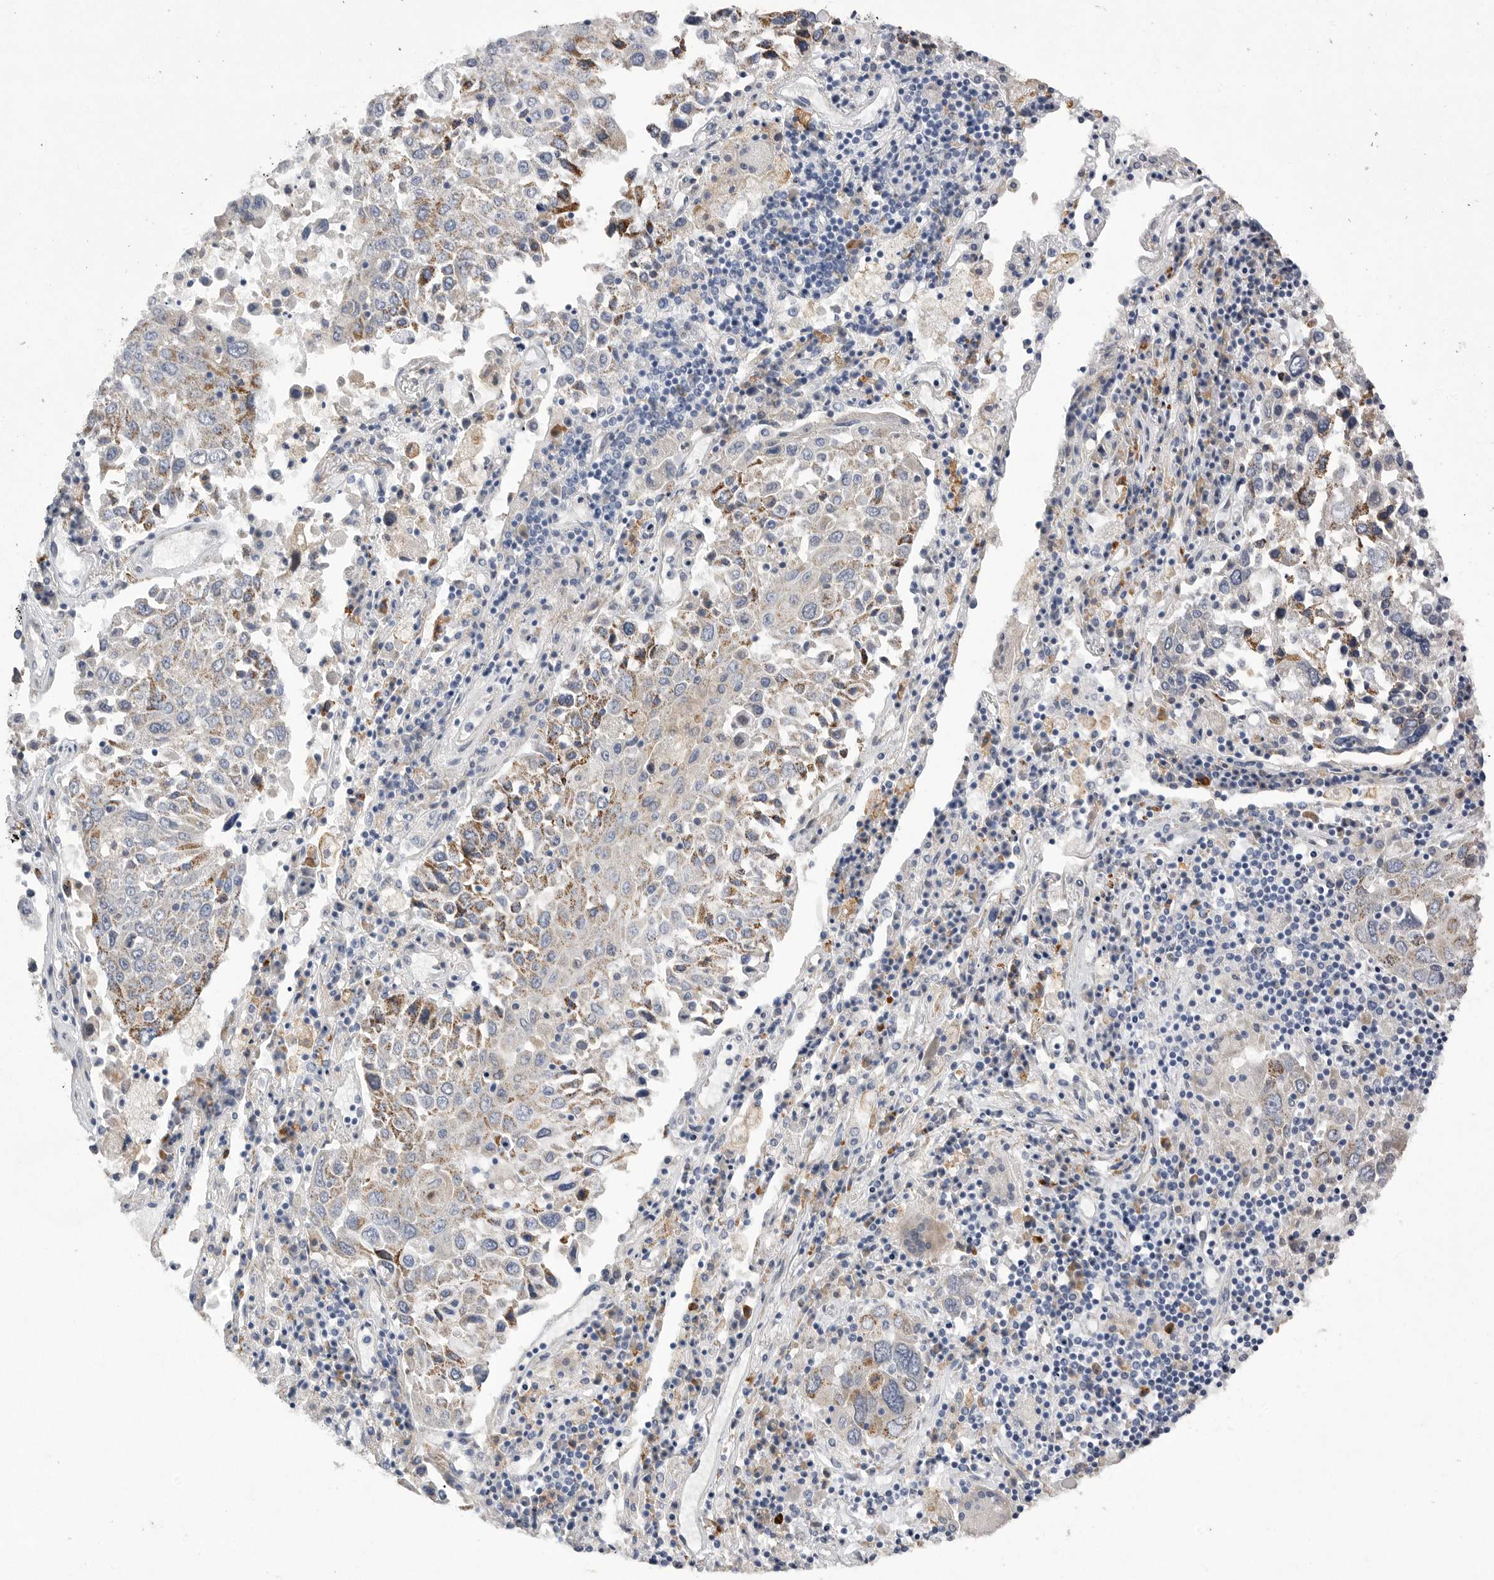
{"staining": {"intensity": "weak", "quantity": "25%-75%", "location": "cytoplasmic/membranous"}, "tissue": "lung cancer", "cell_type": "Tumor cells", "image_type": "cancer", "snomed": [{"axis": "morphology", "description": "Squamous cell carcinoma, NOS"}, {"axis": "topography", "description": "Lung"}], "caption": "Immunohistochemical staining of lung cancer exhibits low levels of weak cytoplasmic/membranous expression in approximately 25%-75% of tumor cells.", "gene": "EDEM3", "patient": {"sex": "male", "age": 65}}